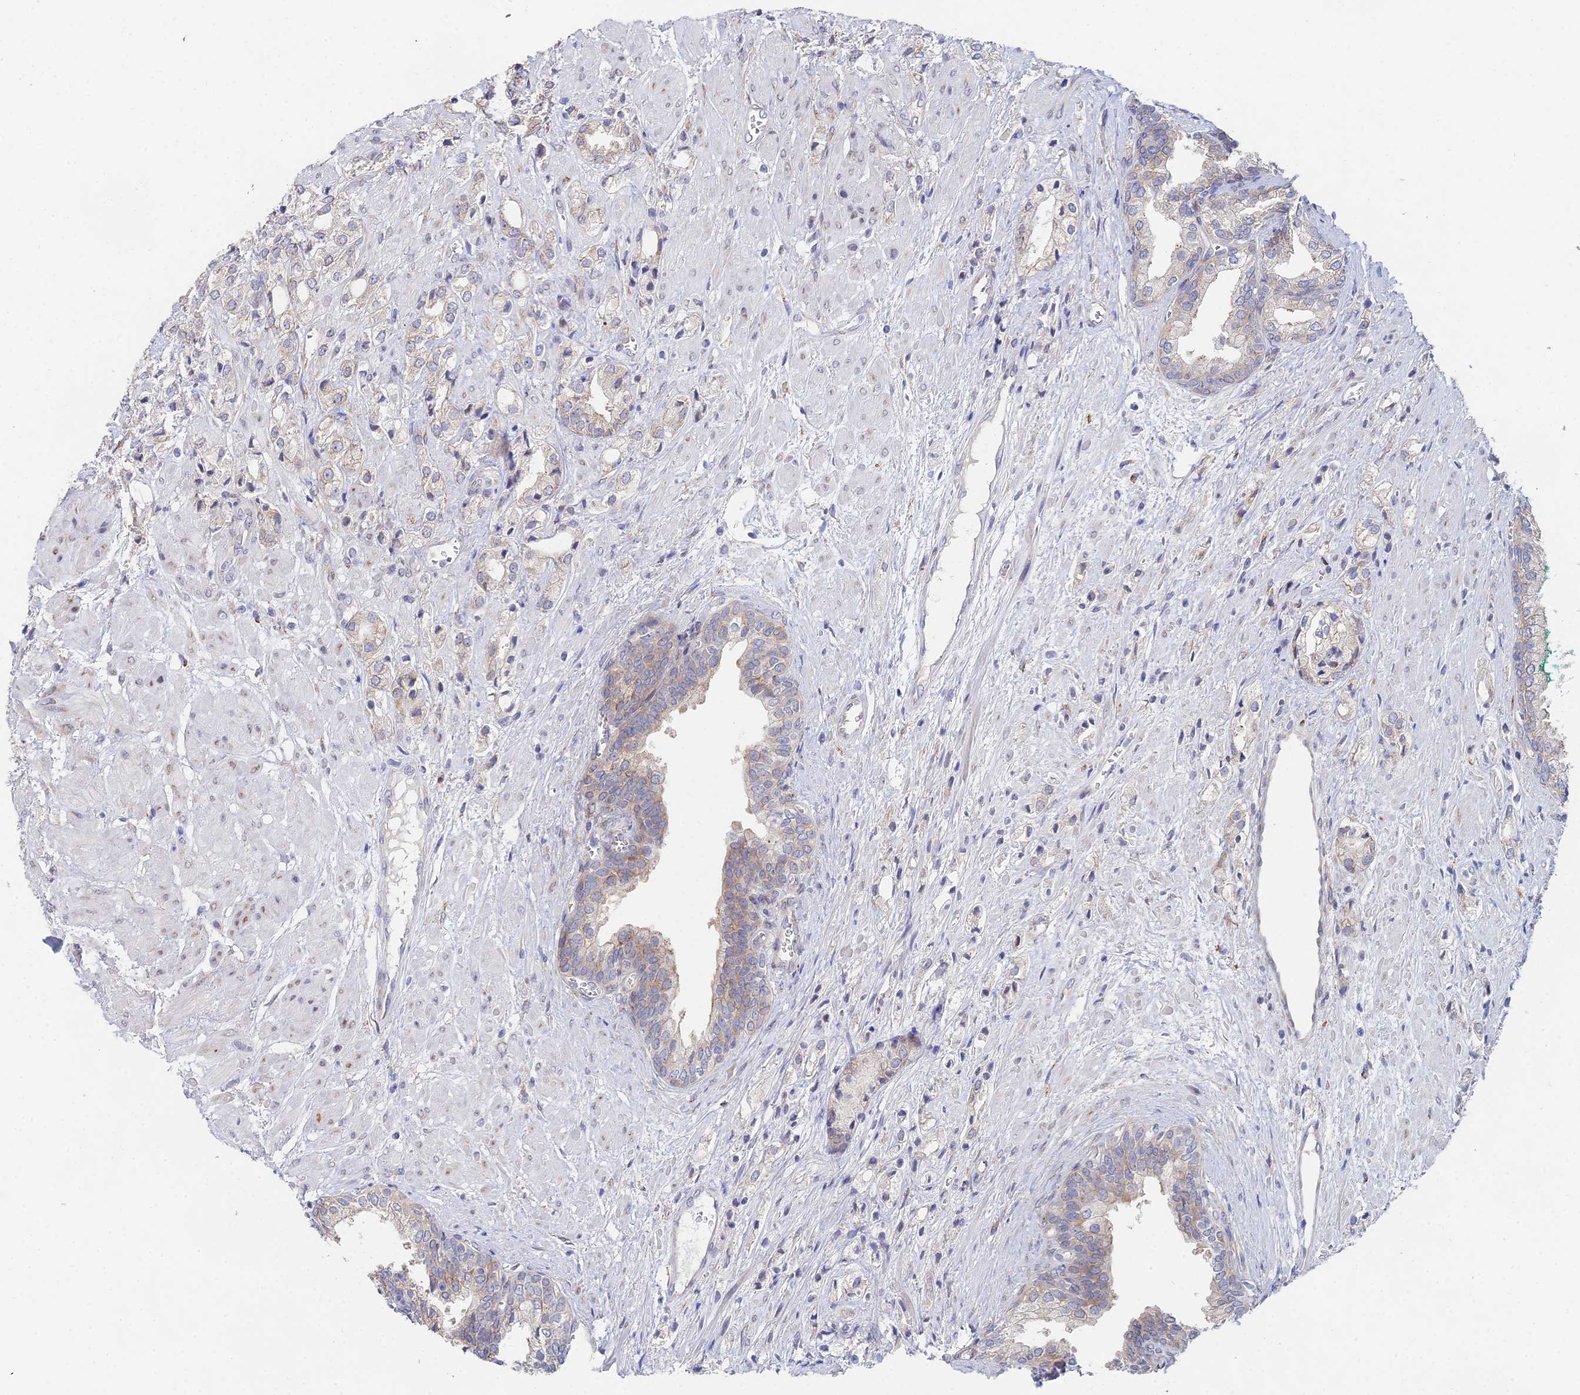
{"staining": {"intensity": "weak", "quantity": "25%-75%", "location": "cytoplasmic/membranous"}, "tissue": "prostate cancer", "cell_type": "Tumor cells", "image_type": "cancer", "snomed": [{"axis": "morphology", "description": "Adenocarcinoma, High grade"}, {"axis": "topography", "description": "Prostate"}], "caption": "About 25%-75% of tumor cells in prostate cancer display weak cytoplasmic/membranous protein expression as visualized by brown immunohistochemical staining.", "gene": "ELOF1", "patient": {"sex": "male", "age": 50}}